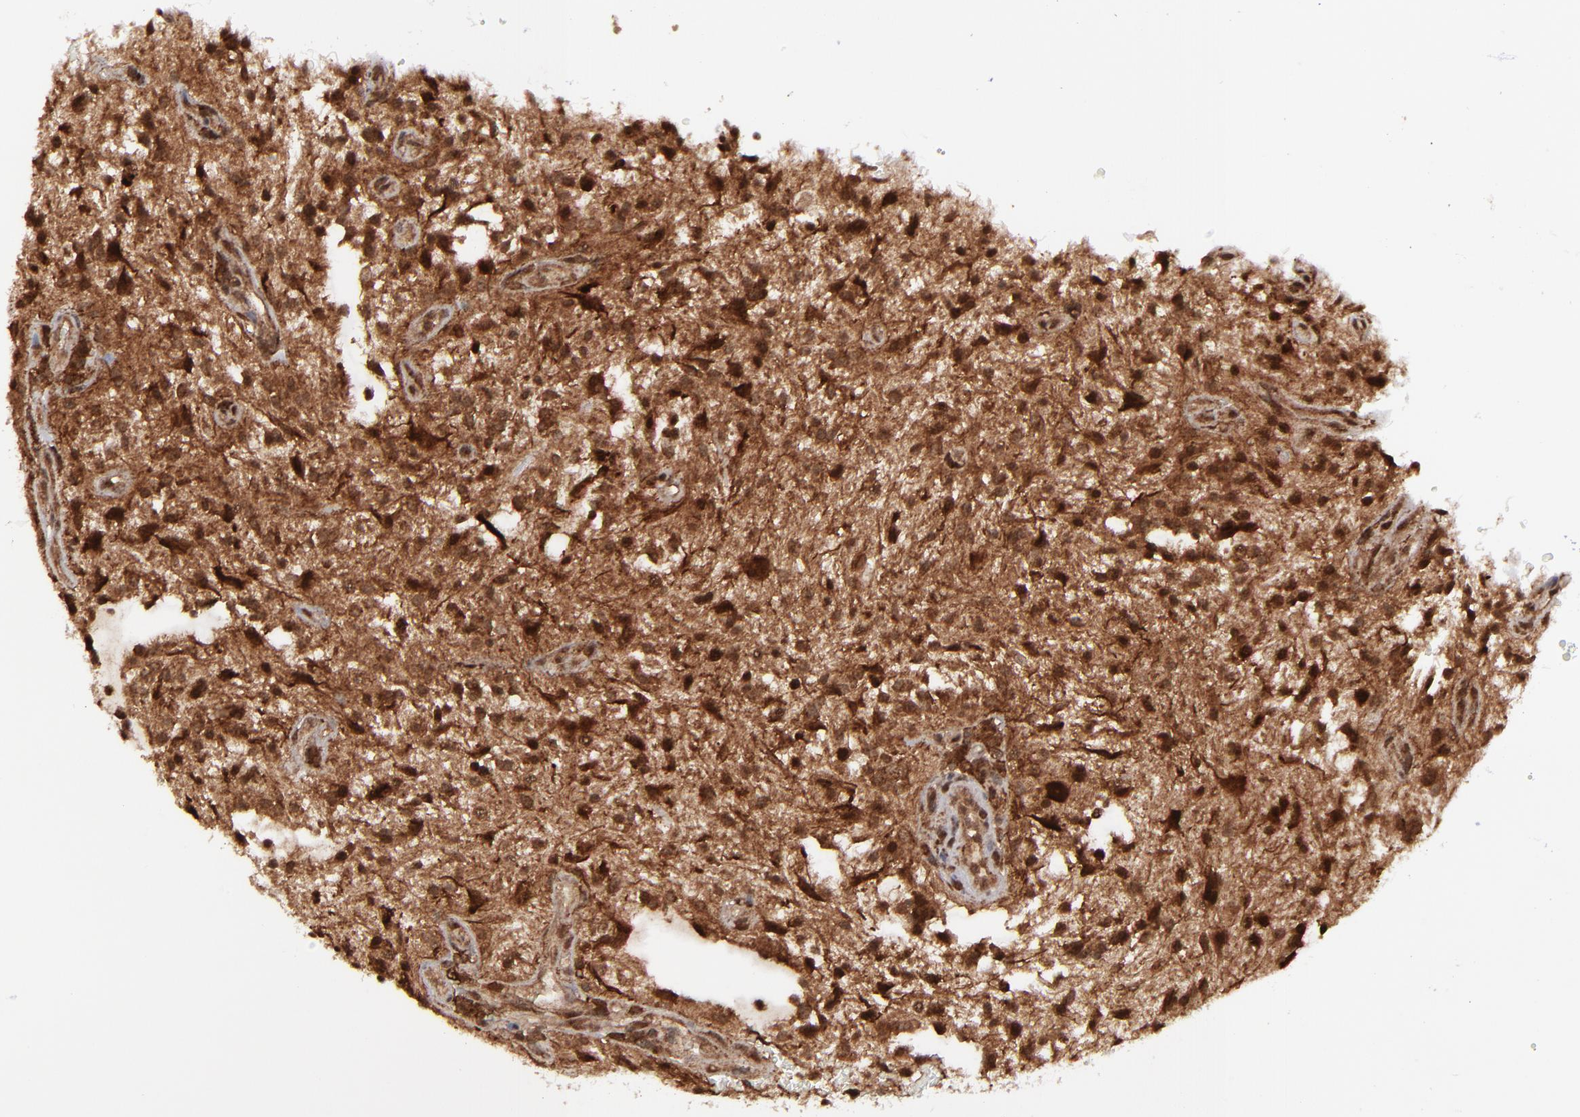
{"staining": {"intensity": "strong", "quantity": ">75%", "location": "cytoplasmic/membranous,nuclear"}, "tissue": "glioma", "cell_type": "Tumor cells", "image_type": "cancer", "snomed": [{"axis": "morphology", "description": "Glioma, malignant, NOS"}, {"axis": "topography", "description": "Cerebellum"}], "caption": "The histopathology image demonstrates staining of glioma, revealing strong cytoplasmic/membranous and nuclear protein positivity (brown color) within tumor cells.", "gene": "RGS6", "patient": {"sex": "female", "age": 10}}